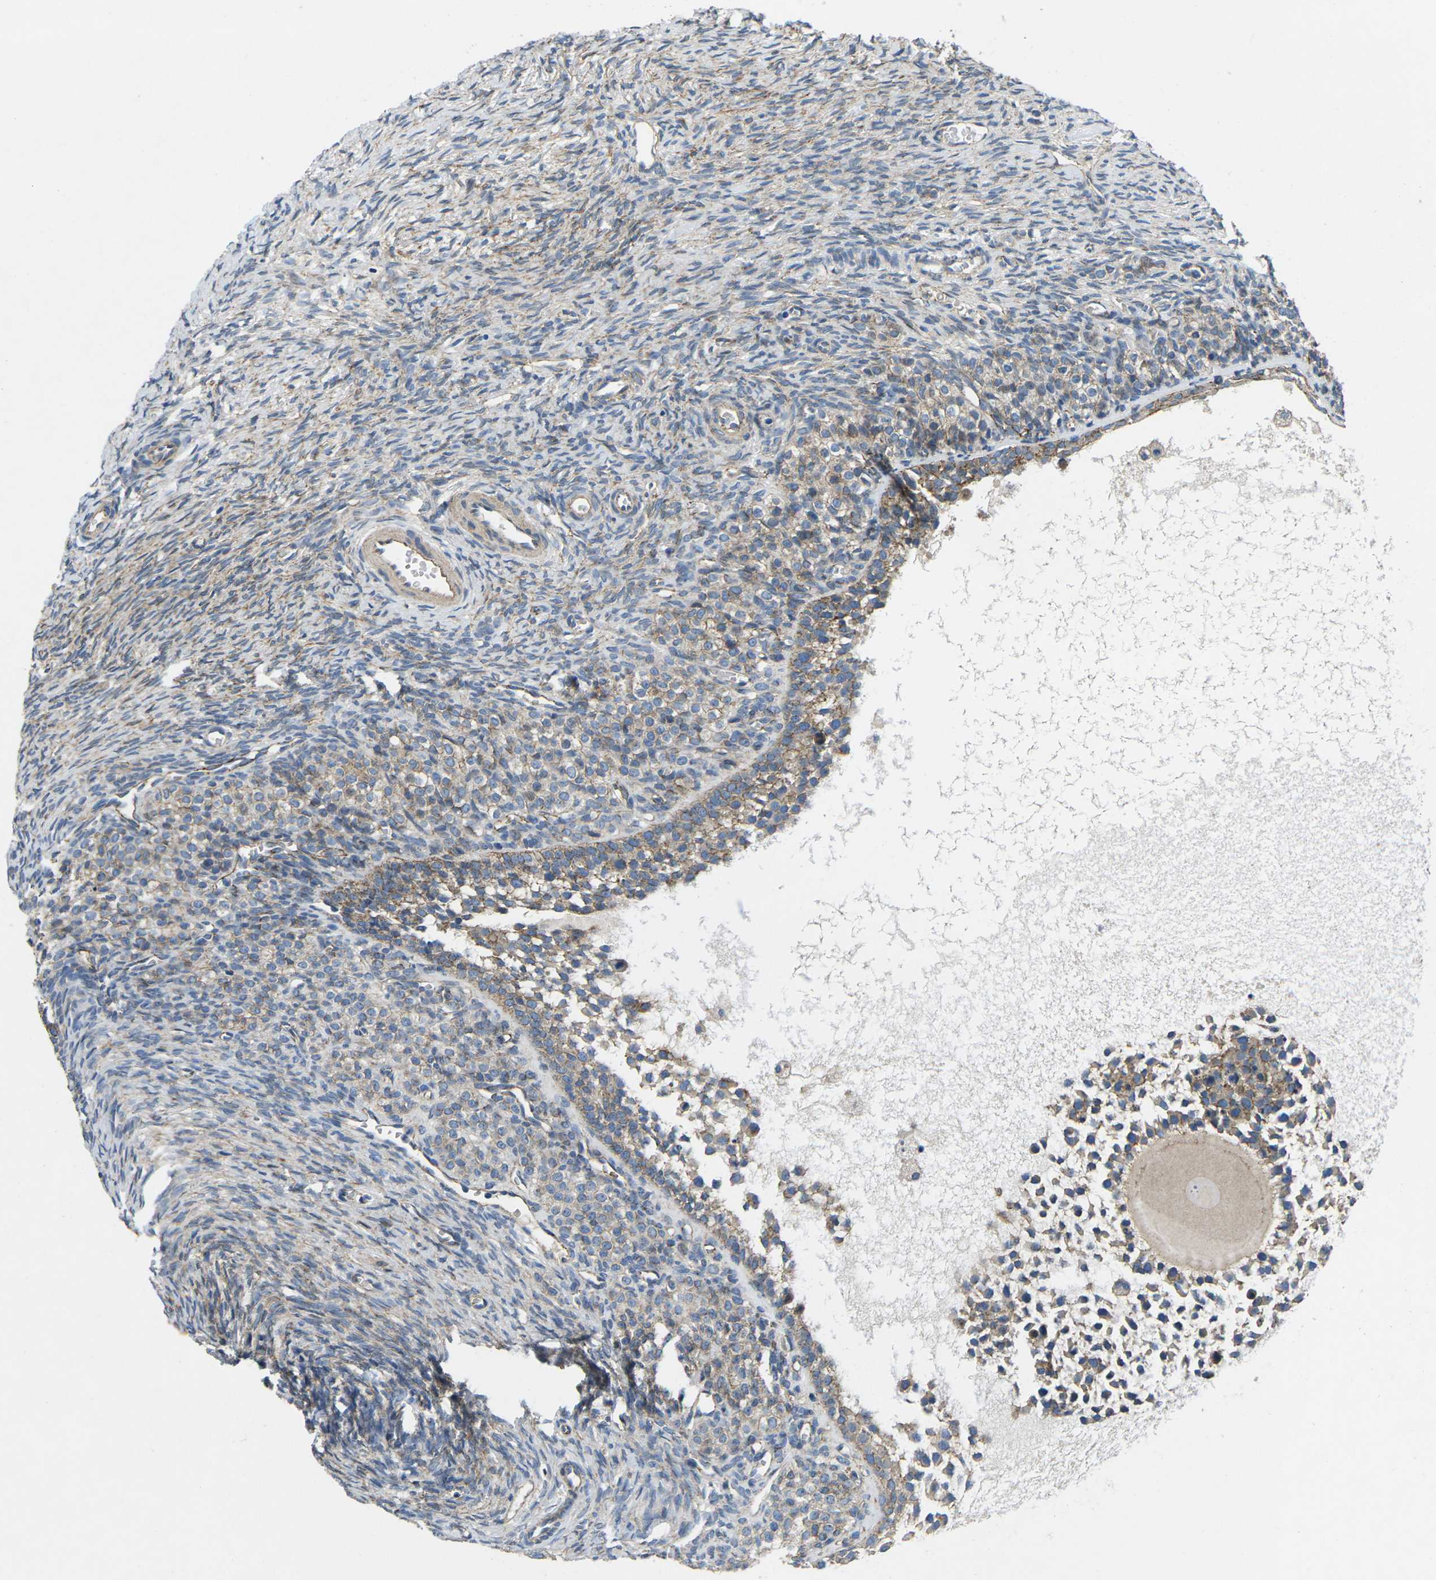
{"staining": {"intensity": "weak", "quantity": "25%-75%", "location": "cytoplasmic/membranous"}, "tissue": "ovary", "cell_type": "Ovarian stroma cells", "image_type": "normal", "snomed": [{"axis": "morphology", "description": "Normal tissue, NOS"}, {"axis": "topography", "description": "Ovary"}], "caption": "Ovary stained for a protein (brown) reveals weak cytoplasmic/membranous positive staining in about 25%-75% of ovarian stroma cells.", "gene": "CTNND1", "patient": {"sex": "female", "age": 27}}